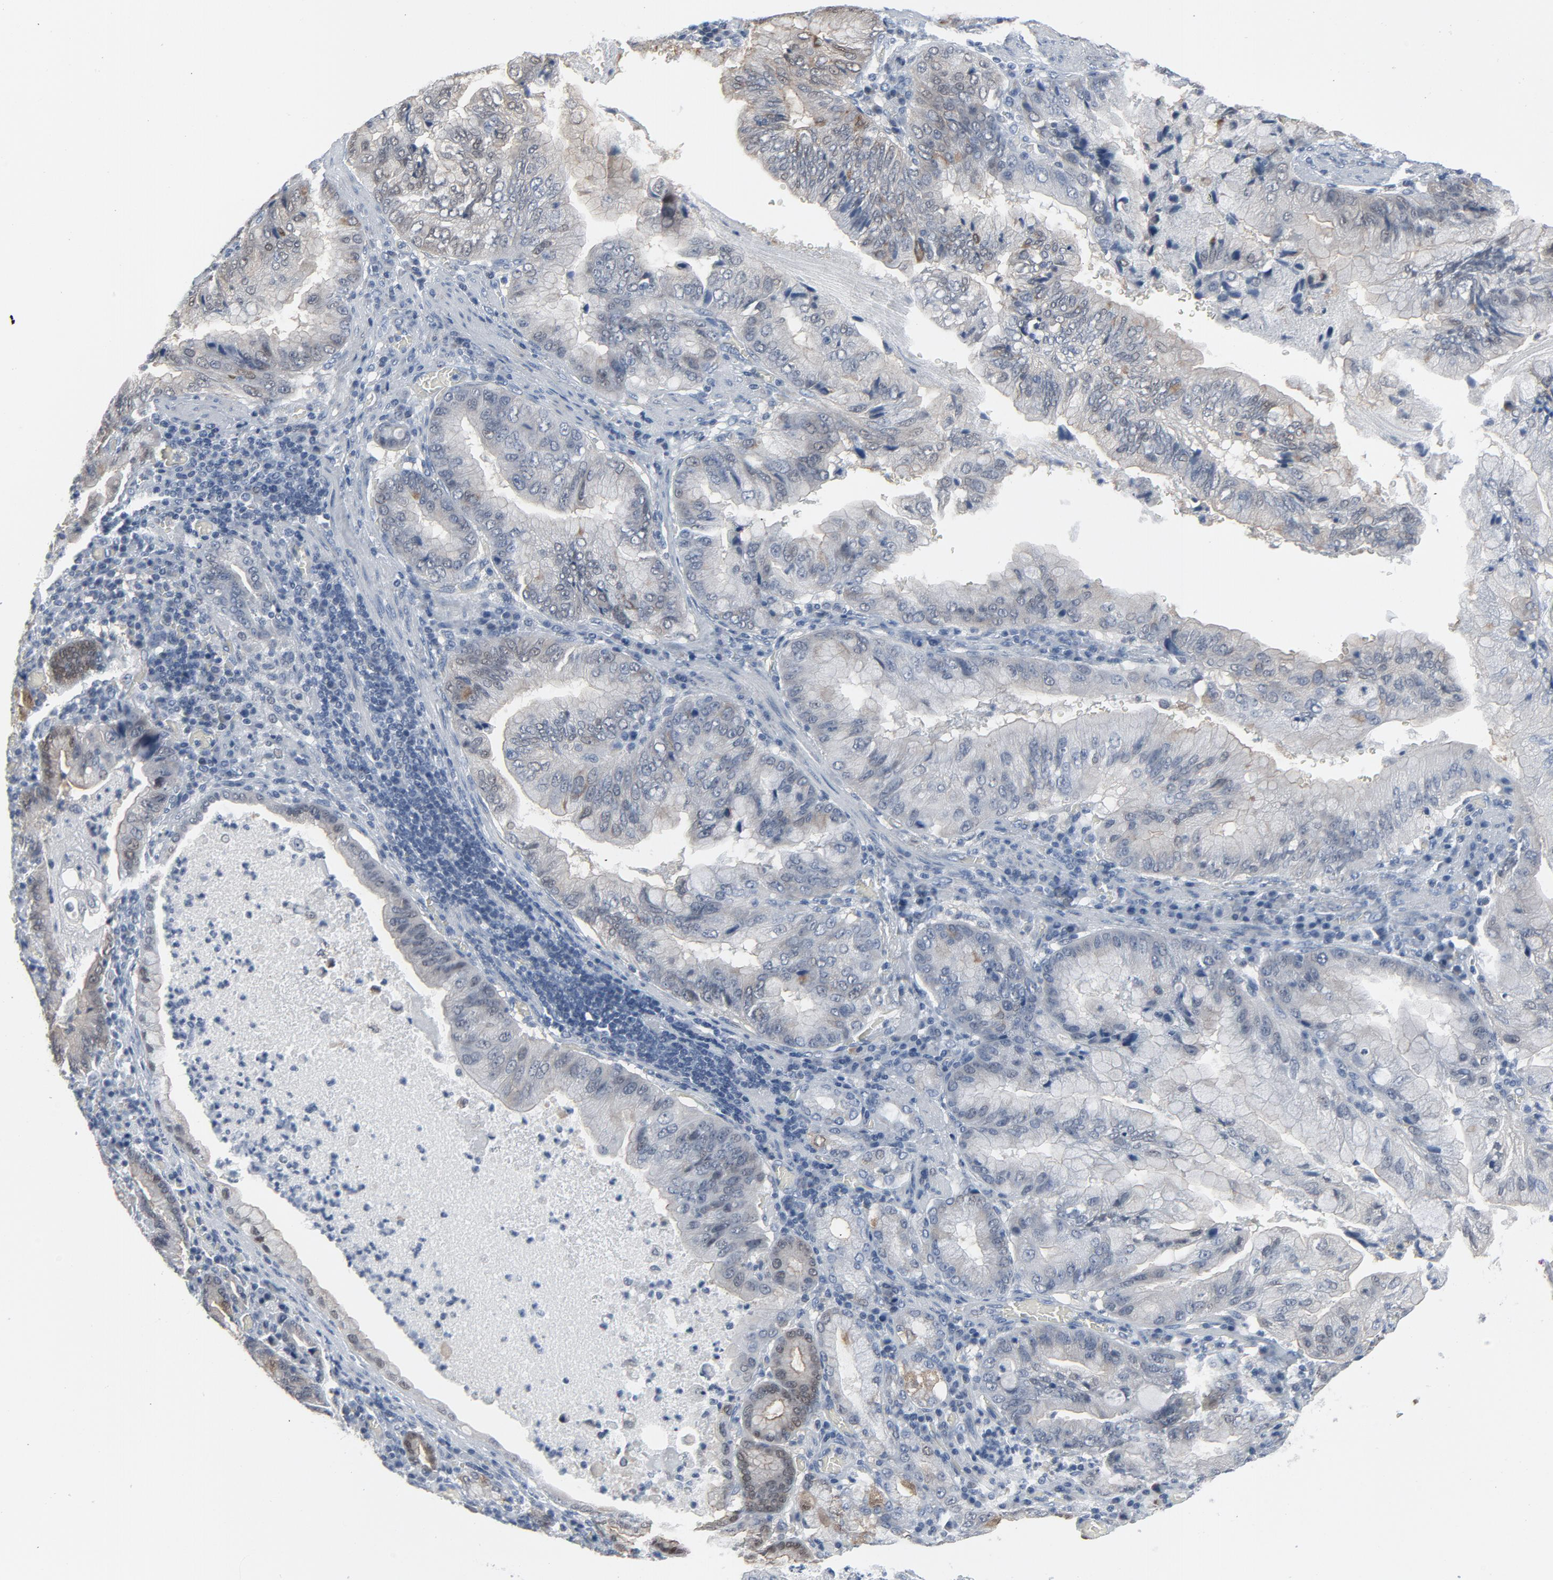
{"staining": {"intensity": "weak", "quantity": "25%-75%", "location": "cytoplasmic/membranous"}, "tissue": "stomach cancer", "cell_type": "Tumor cells", "image_type": "cancer", "snomed": [{"axis": "morphology", "description": "Adenocarcinoma, NOS"}, {"axis": "topography", "description": "Stomach, upper"}], "caption": "The micrograph exhibits immunohistochemical staining of adenocarcinoma (stomach). There is weak cytoplasmic/membranous positivity is present in approximately 25%-75% of tumor cells.", "gene": "GPX2", "patient": {"sex": "male", "age": 80}}